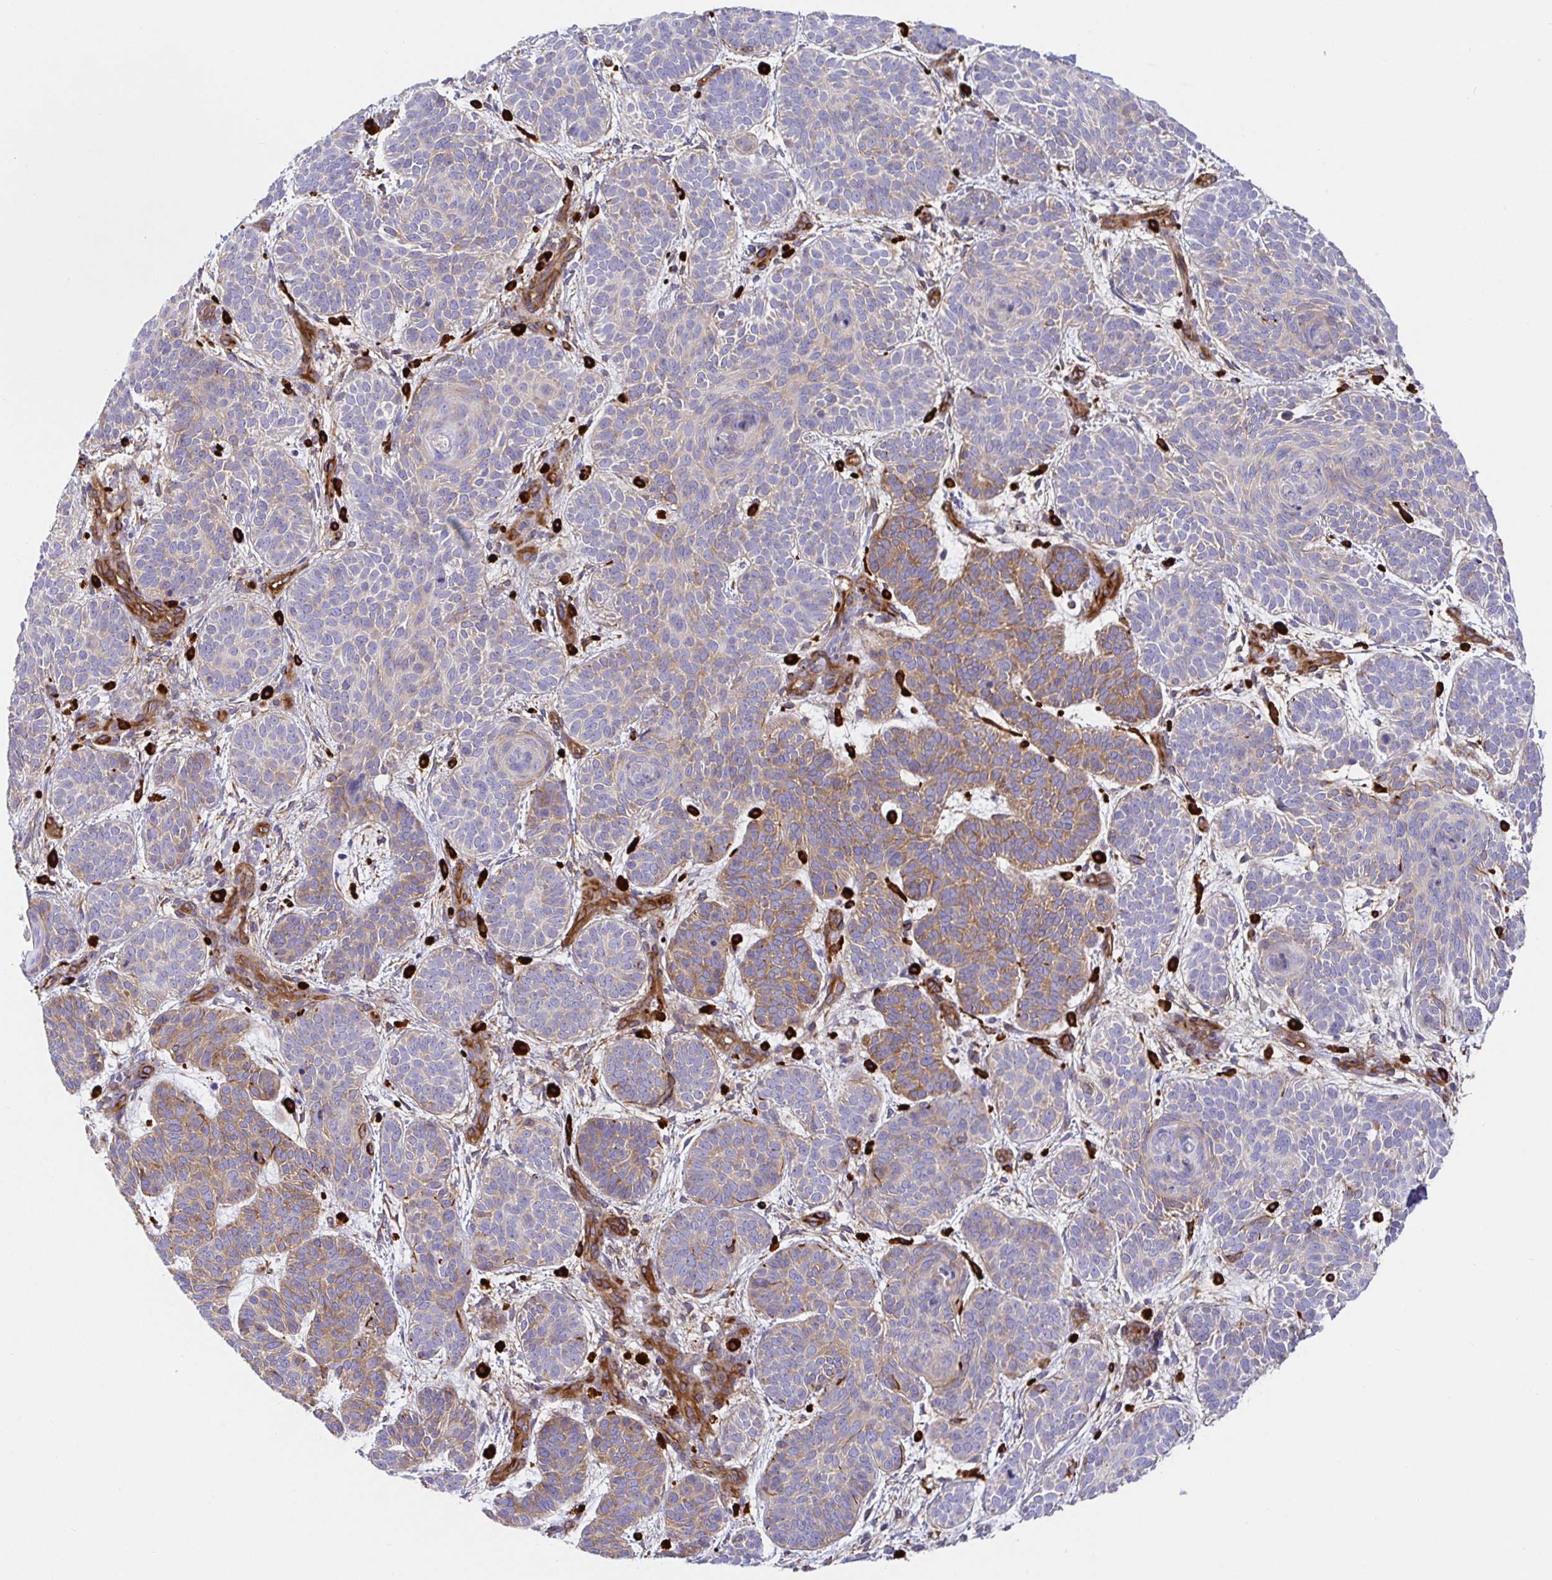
{"staining": {"intensity": "moderate", "quantity": "25%-75%", "location": "cytoplasmic/membranous"}, "tissue": "skin cancer", "cell_type": "Tumor cells", "image_type": "cancer", "snomed": [{"axis": "morphology", "description": "Basal cell carcinoma"}, {"axis": "topography", "description": "Skin"}], "caption": "Protein expression analysis of human skin basal cell carcinoma reveals moderate cytoplasmic/membranous expression in approximately 25%-75% of tumor cells.", "gene": "DOCK1", "patient": {"sex": "female", "age": 82}}